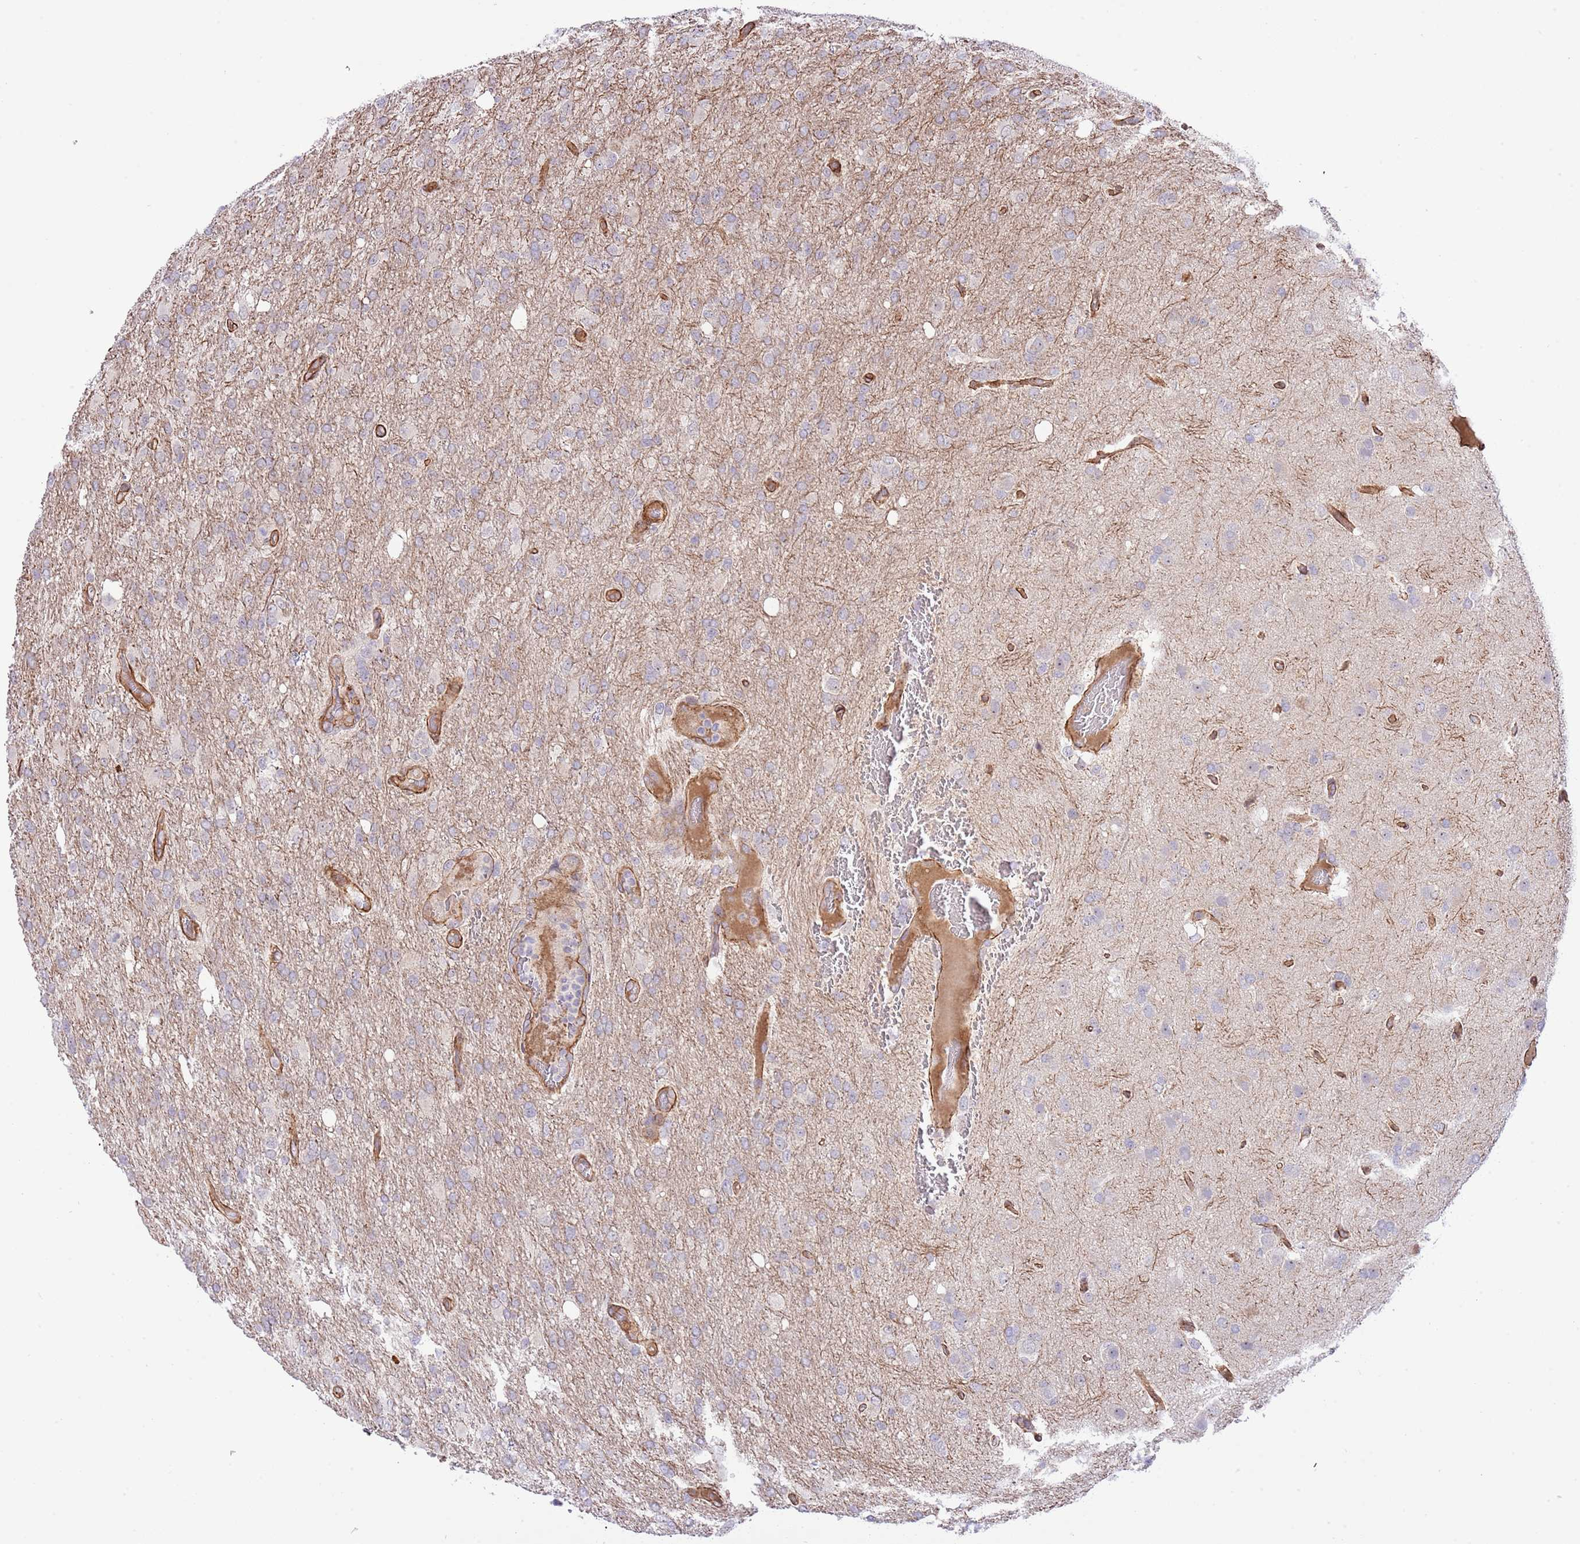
{"staining": {"intensity": "negative", "quantity": "none", "location": "none"}, "tissue": "glioma", "cell_type": "Tumor cells", "image_type": "cancer", "snomed": [{"axis": "morphology", "description": "Glioma, malignant, High grade"}, {"axis": "topography", "description": "Brain"}], "caption": "Tumor cells show no significant positivity in glioma. (DAB immunohistochemistry (IHC) with hematoxylin counter stain).", "gene": "NEK3", "patient": {"sex": "female", "age": 74}}